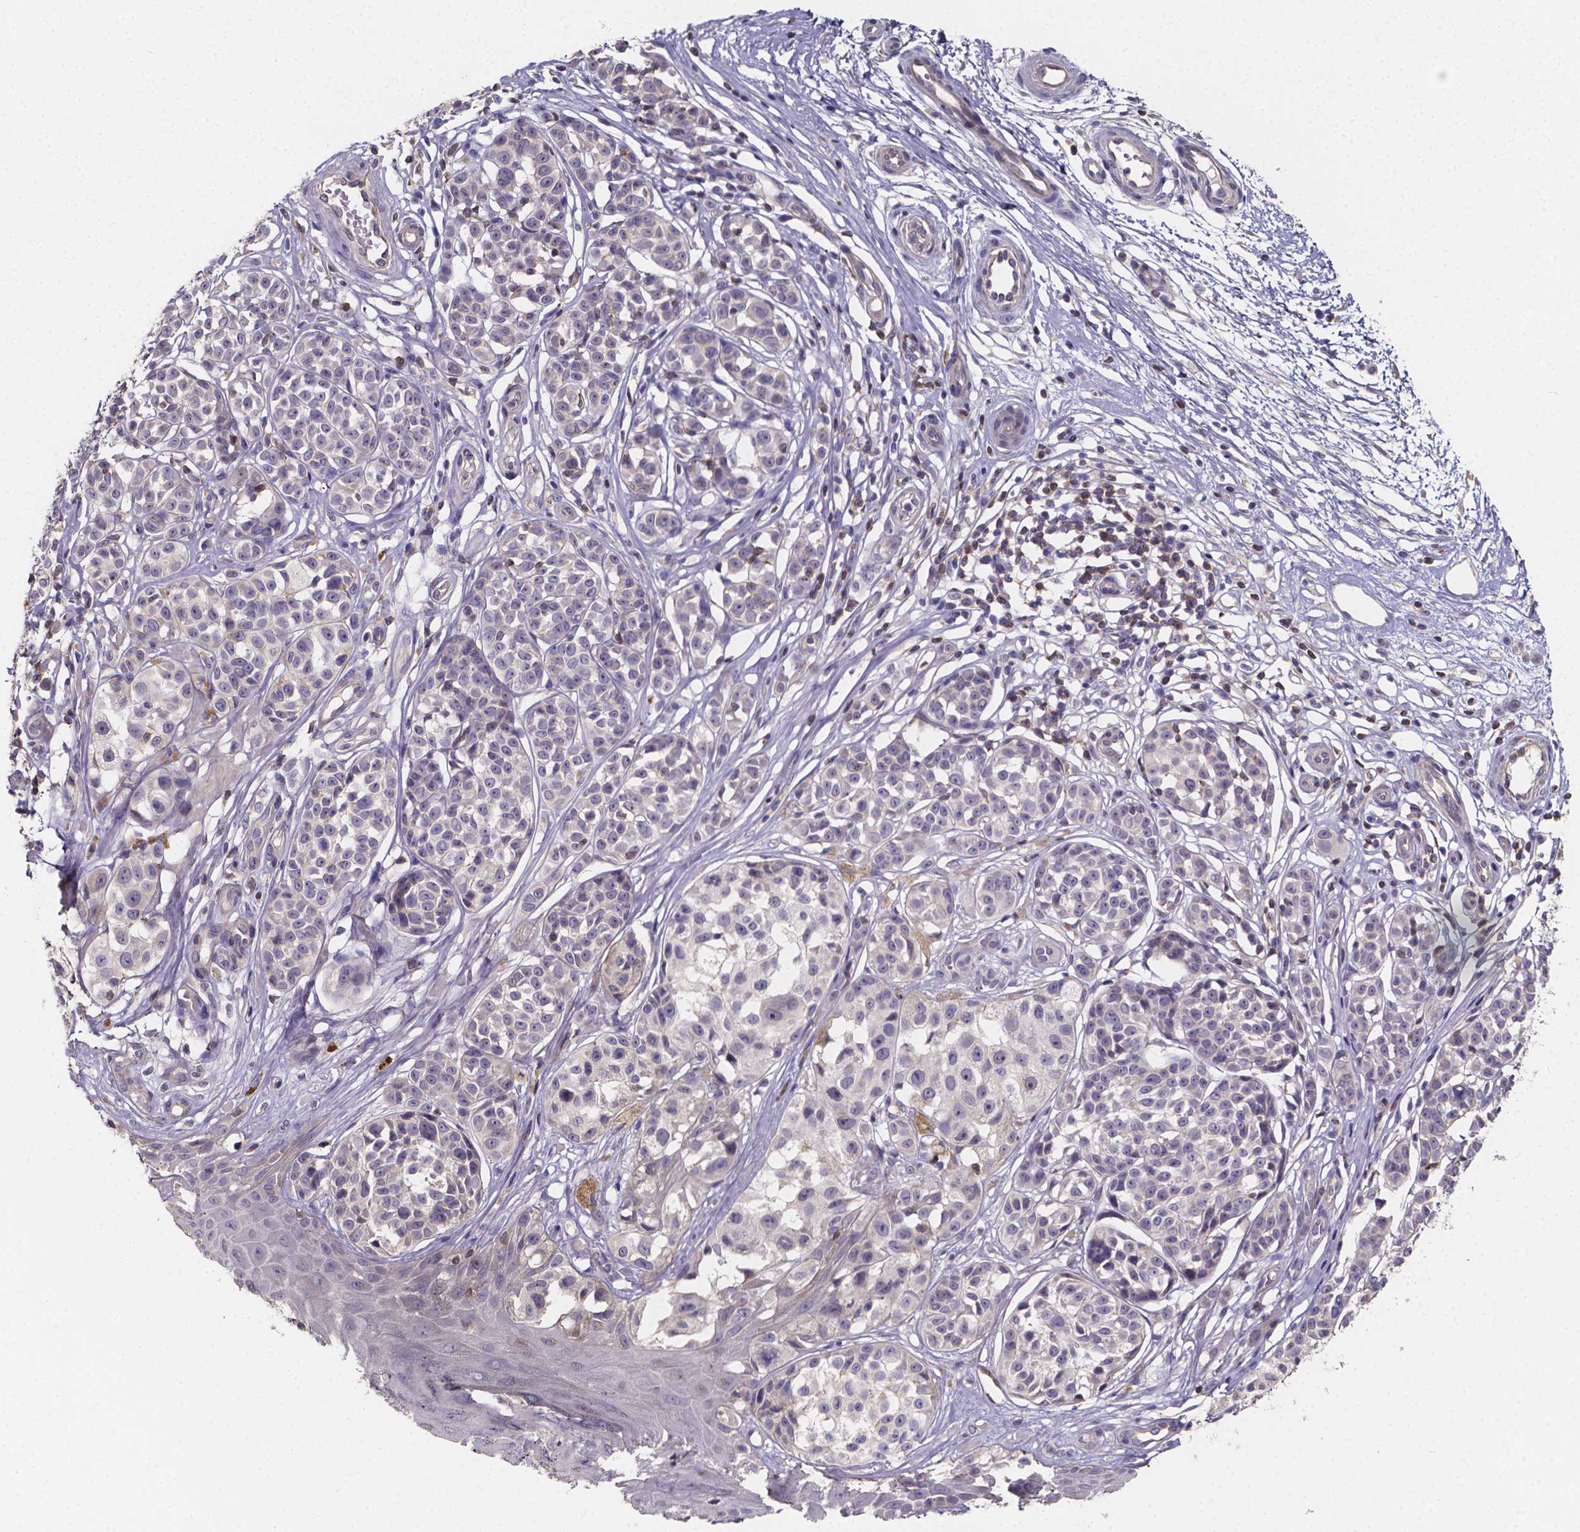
{"staining": {"intensity": "negative", "quantity": "none", "location": "none"}, "tissue": "melanoma", "cell_type": "Tumor cells", "image_type": "cancer", "snomed": [{"axis": "morphology", "description": "Malignant melanoma, NOS"}, {"axis": "topography", "description": "Skin"}], "caption": "Tumor cells show no significant staining in malignant melanoma. The staining was performed using DAB (3,3'-diaminobenzidine) to visualize the protein expression in brown, while the nuclei were stained in blue with hematoxylin (Magnification: 20x).", "gene": "THEMIS", "patient": {"sex": "female", "age": 90}}